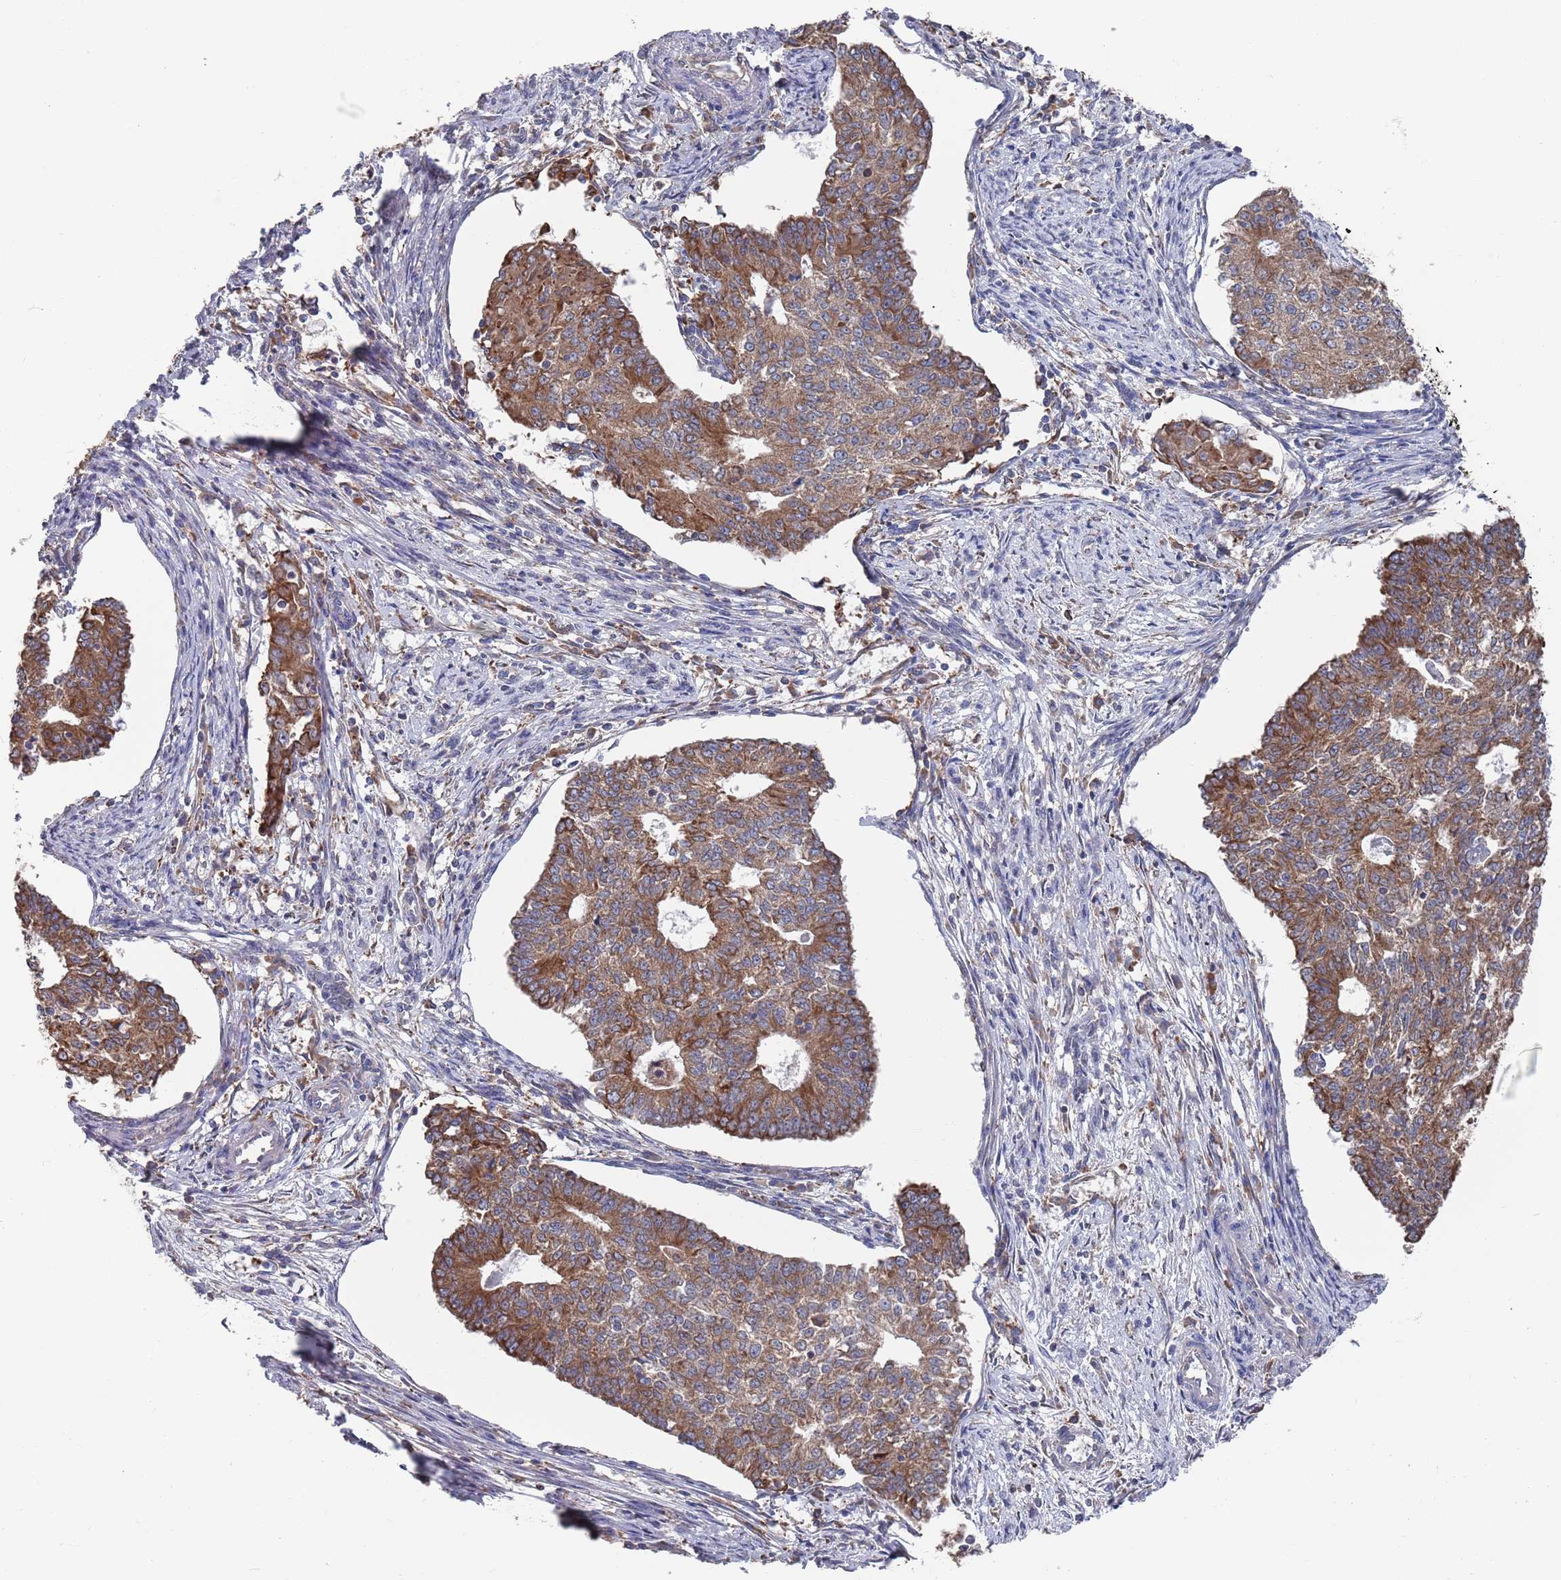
{"staining": {"intensity": "moderate", "quantity": ">75%", "location": "cytoplasmic/membranous"}, "tissue": "endometrial cancer", "cell_type": "Tumor cells", "image_type": "cancer", "snomed": [{"axis": "morphology", "description": "Adenocarcinoma, NOS"}, {"axis": "topography", "description": "Endometrium"}], "caption": "Moderate cytoplasmic/membranous protein staining is identified in approximately >75% of tumor cells in endometrial adenocarcinoma. (DAB = brown stain, brightfield microscopy at high magnification).", "gene": "GID8", "patient": {"sex": "female", "age": 56}}